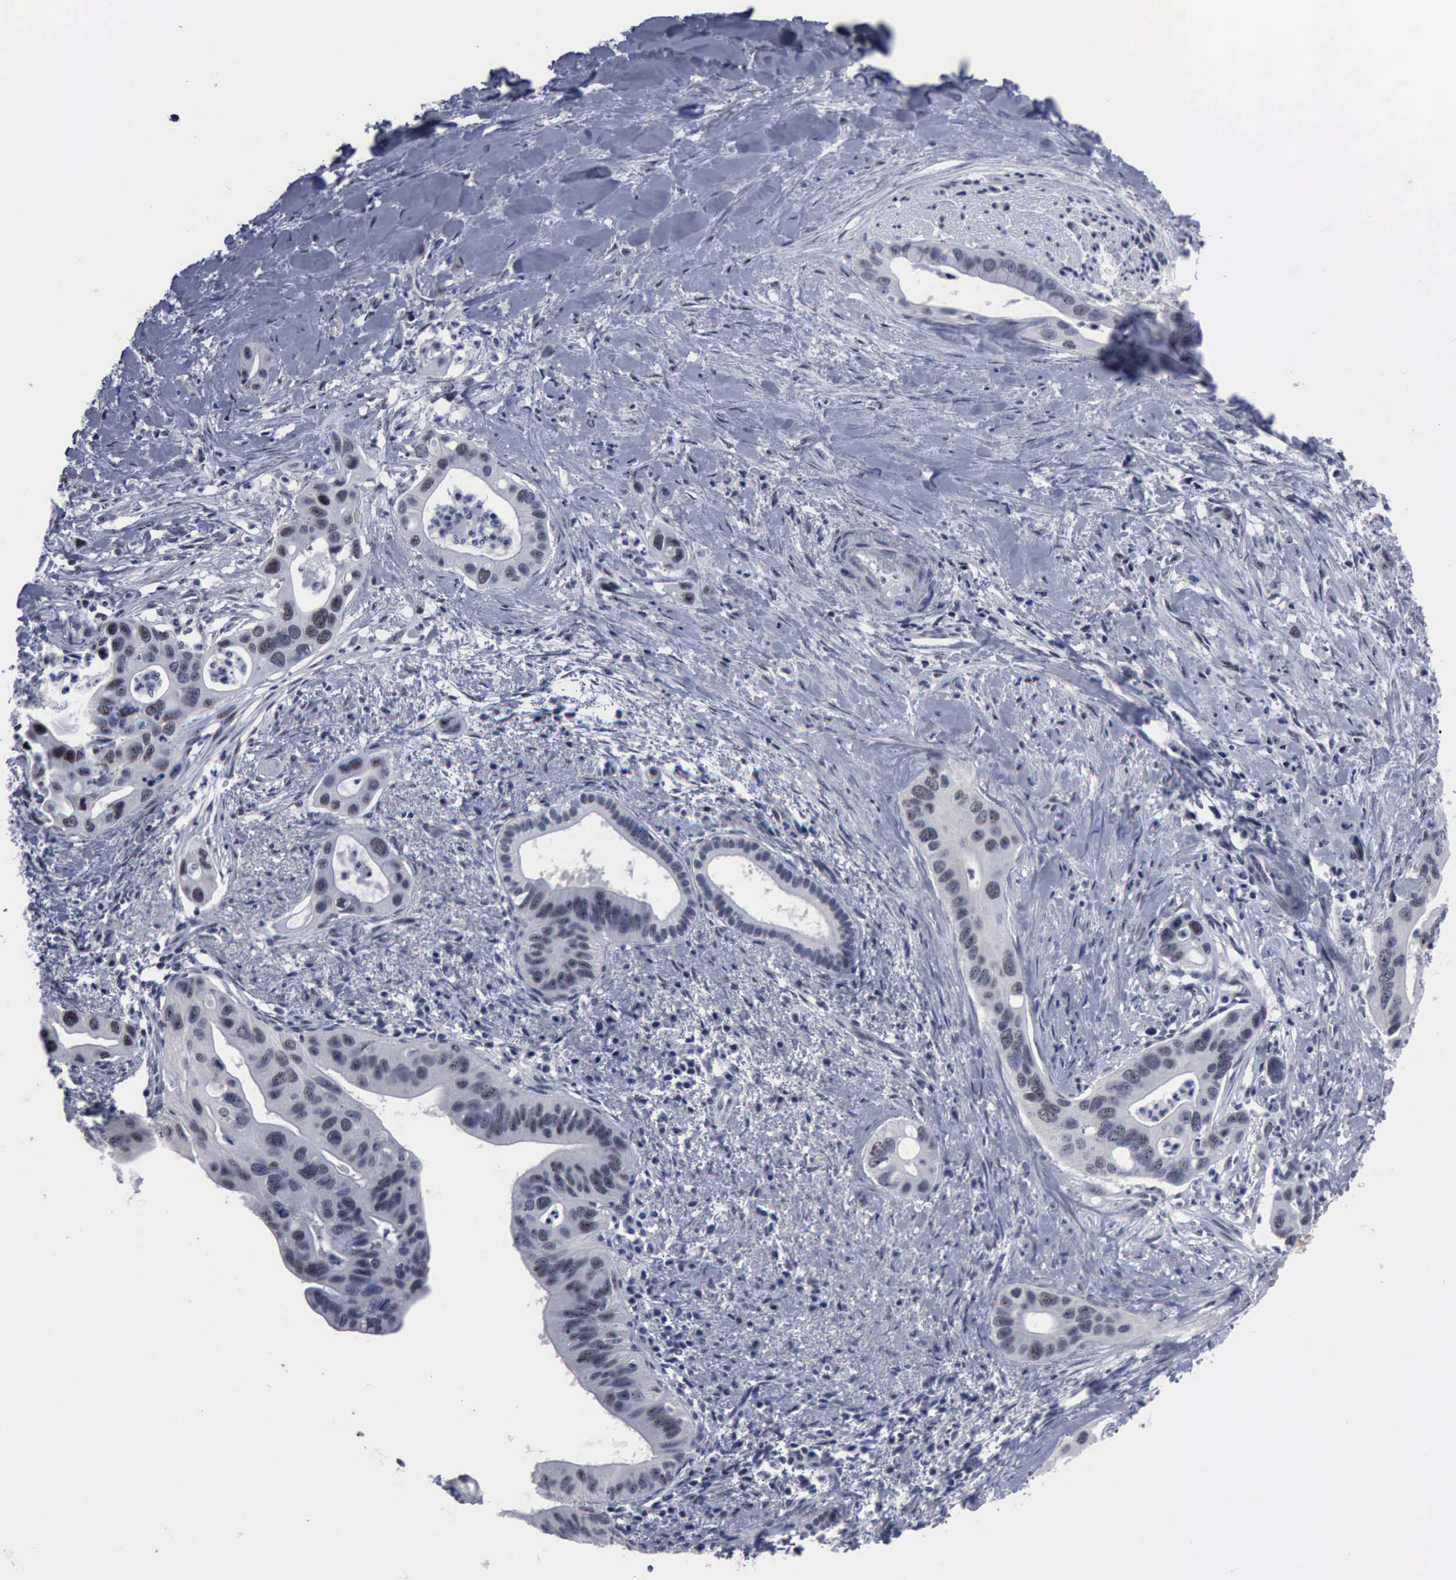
{"staining": {"intensity": "negative", "quantity": "none", "location": "none"}, "tissue": "liver cancer", "cell_type": "Tumor cells", "image_type": "cancer", "snomed": [{"axis": "morphology", "description": "Cholangiocarcinoma"}, {"axis": "topography", "description": "Liver"}], "caption": "DAB immunohistochemical staining of human cholangiocarcinoma (liver) demonstrates no significant staining in tumor cells.", "gene": "BRD1", "patient": {"sex": "female", "age": 65}}